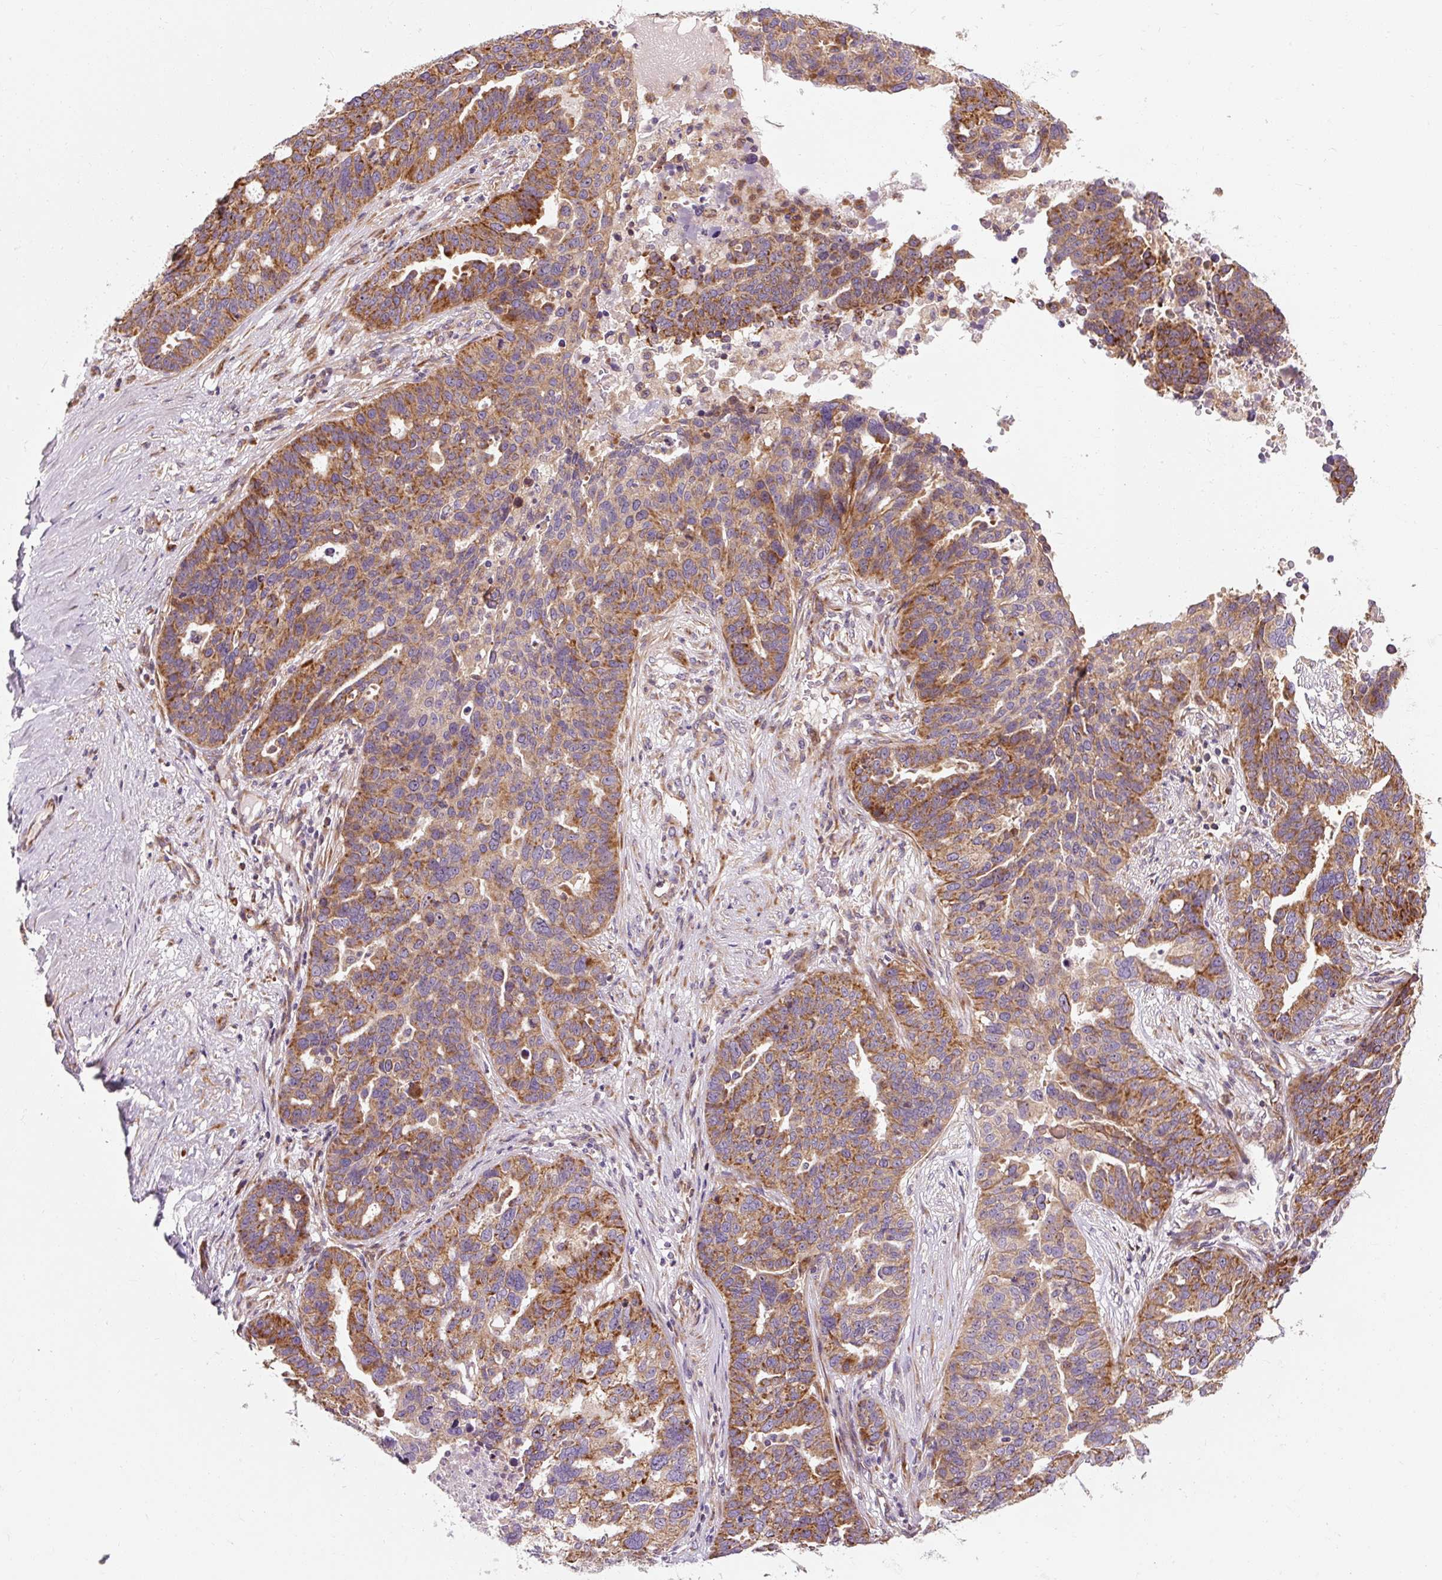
{"staining": {"intensity": "moderate", "quantity": ">75%", "location": "cytoplasmic/membranous"}, "tissue": "ovarian cancer", "cell_type": "Tumor cells", "image_type": "cancer", "snomed": [{"axis": "morphology", "description": "Cystadenocarcinoma, serous, NOS"}, {"axis": "topography", "description": "Ovary"}], "caption": "Brown immunohistochemical staining in human ovarian cancer displays moderate cytoplasmic/membranous positivity in about >75% of tumor cells. (DAB (3,3'-diaminobenzidine) IHC with brightfield microscopy, high magnification).", "gene": "PRSS48", "patient": {"sex": "female", "age": 59}}